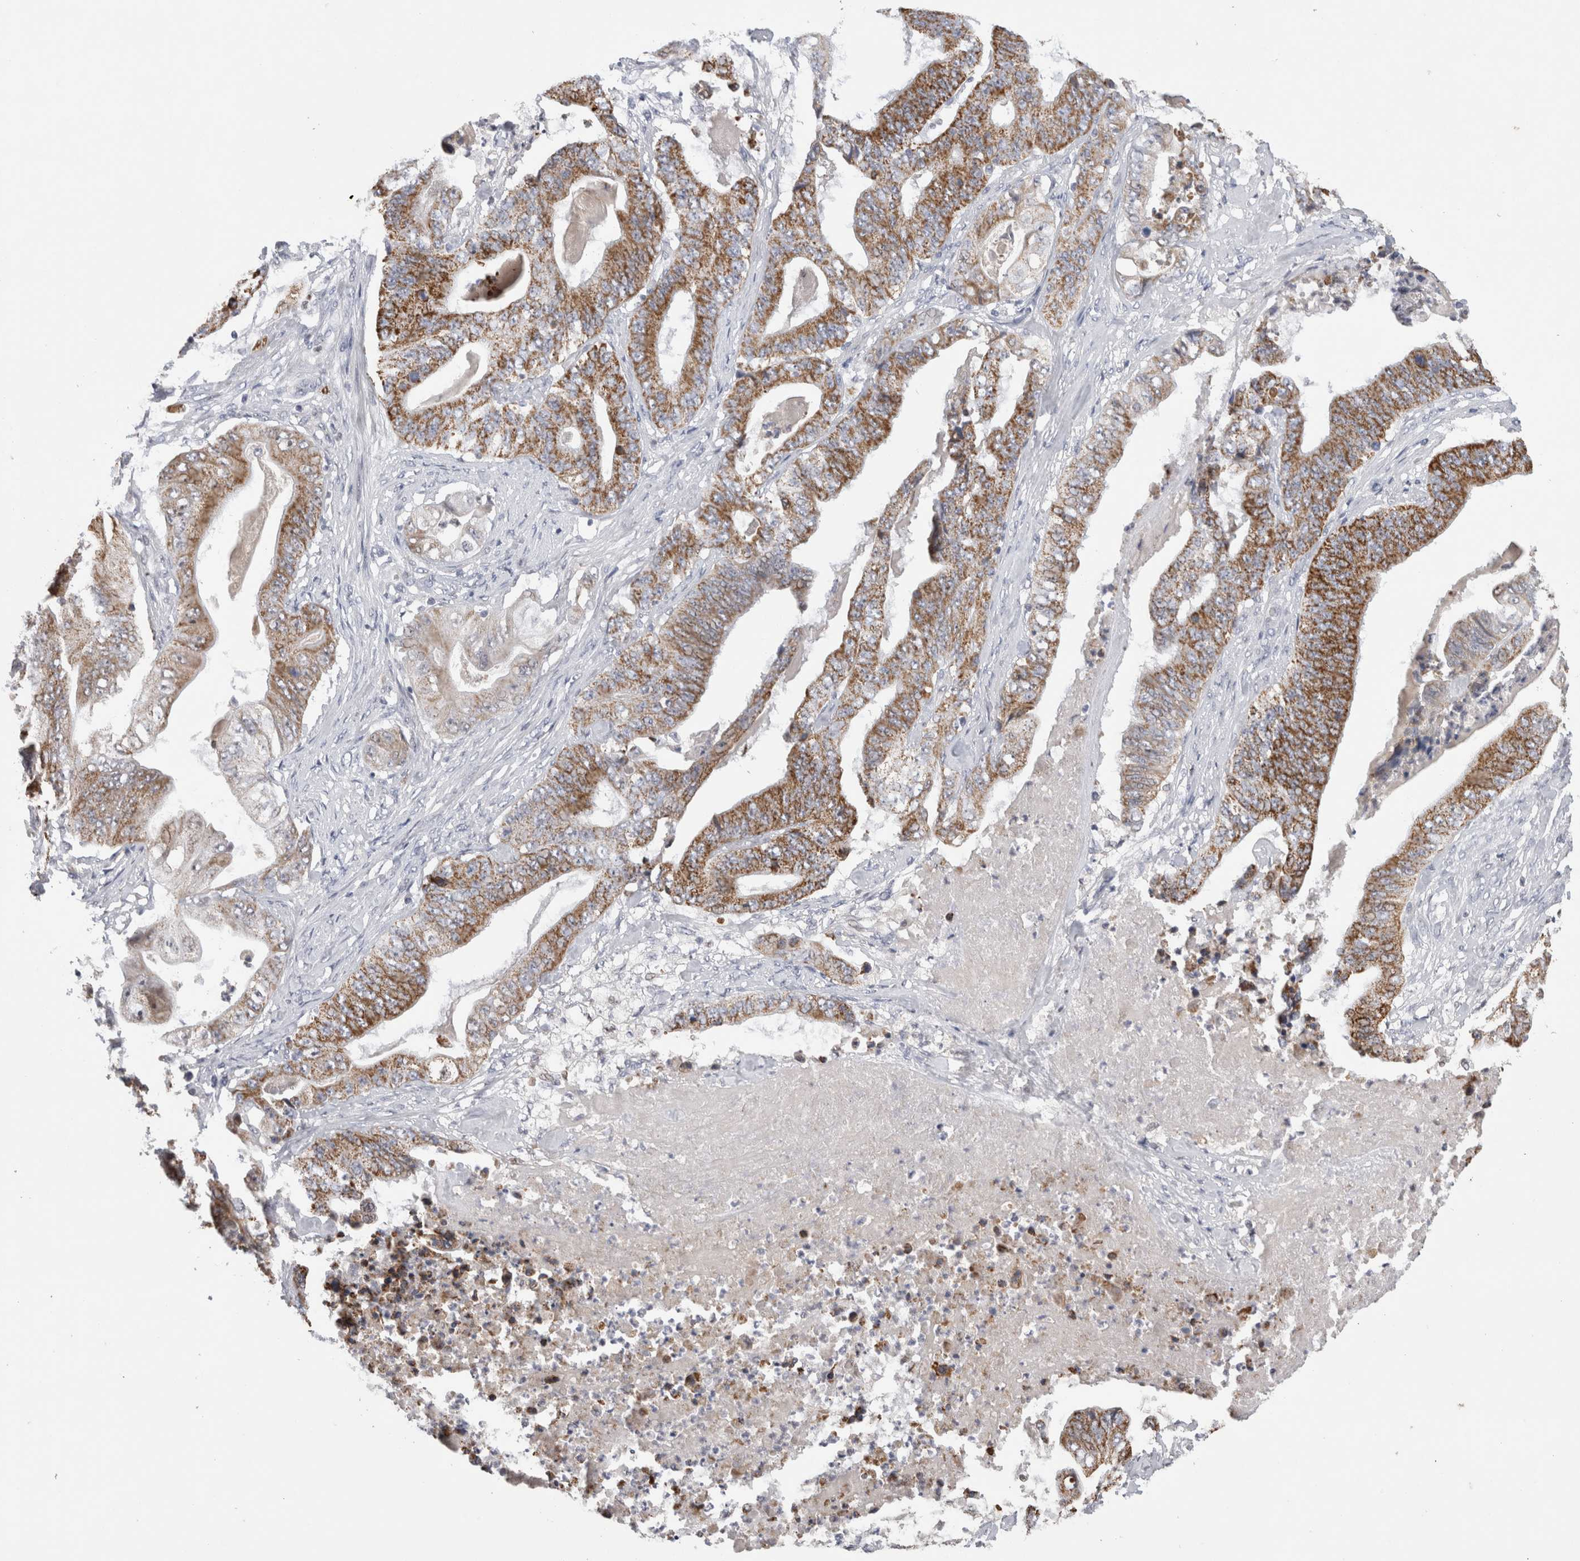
{"staining": {"intensity": "moderate", "quantity": ">75%", "location": "cytoplasmic/membranous"}, "tissue": "stomach cancer", "cell_type": "Tumor cells", "image_type": "cancer", "snomed": [{"axis": "morphology", "description": "Adenocarcinoma, NOS"}, {"axis": "topography", "description": "Stomach"}], "caption": "Immunohistochemistry (DAB) staining of human adenocarcinoma (stomach) displays moderate cytoplasmic/membranous protein positivity in about >75% of tumor cells. The protein of interest is stained brown, and the nuclei are stained in blue (DAB (3,3'-diaminobenzidine) IHC with brightfield microscopy, high magnification).", "gene": "AGMAT", "patient": {"sex": "female", "age": 73}}